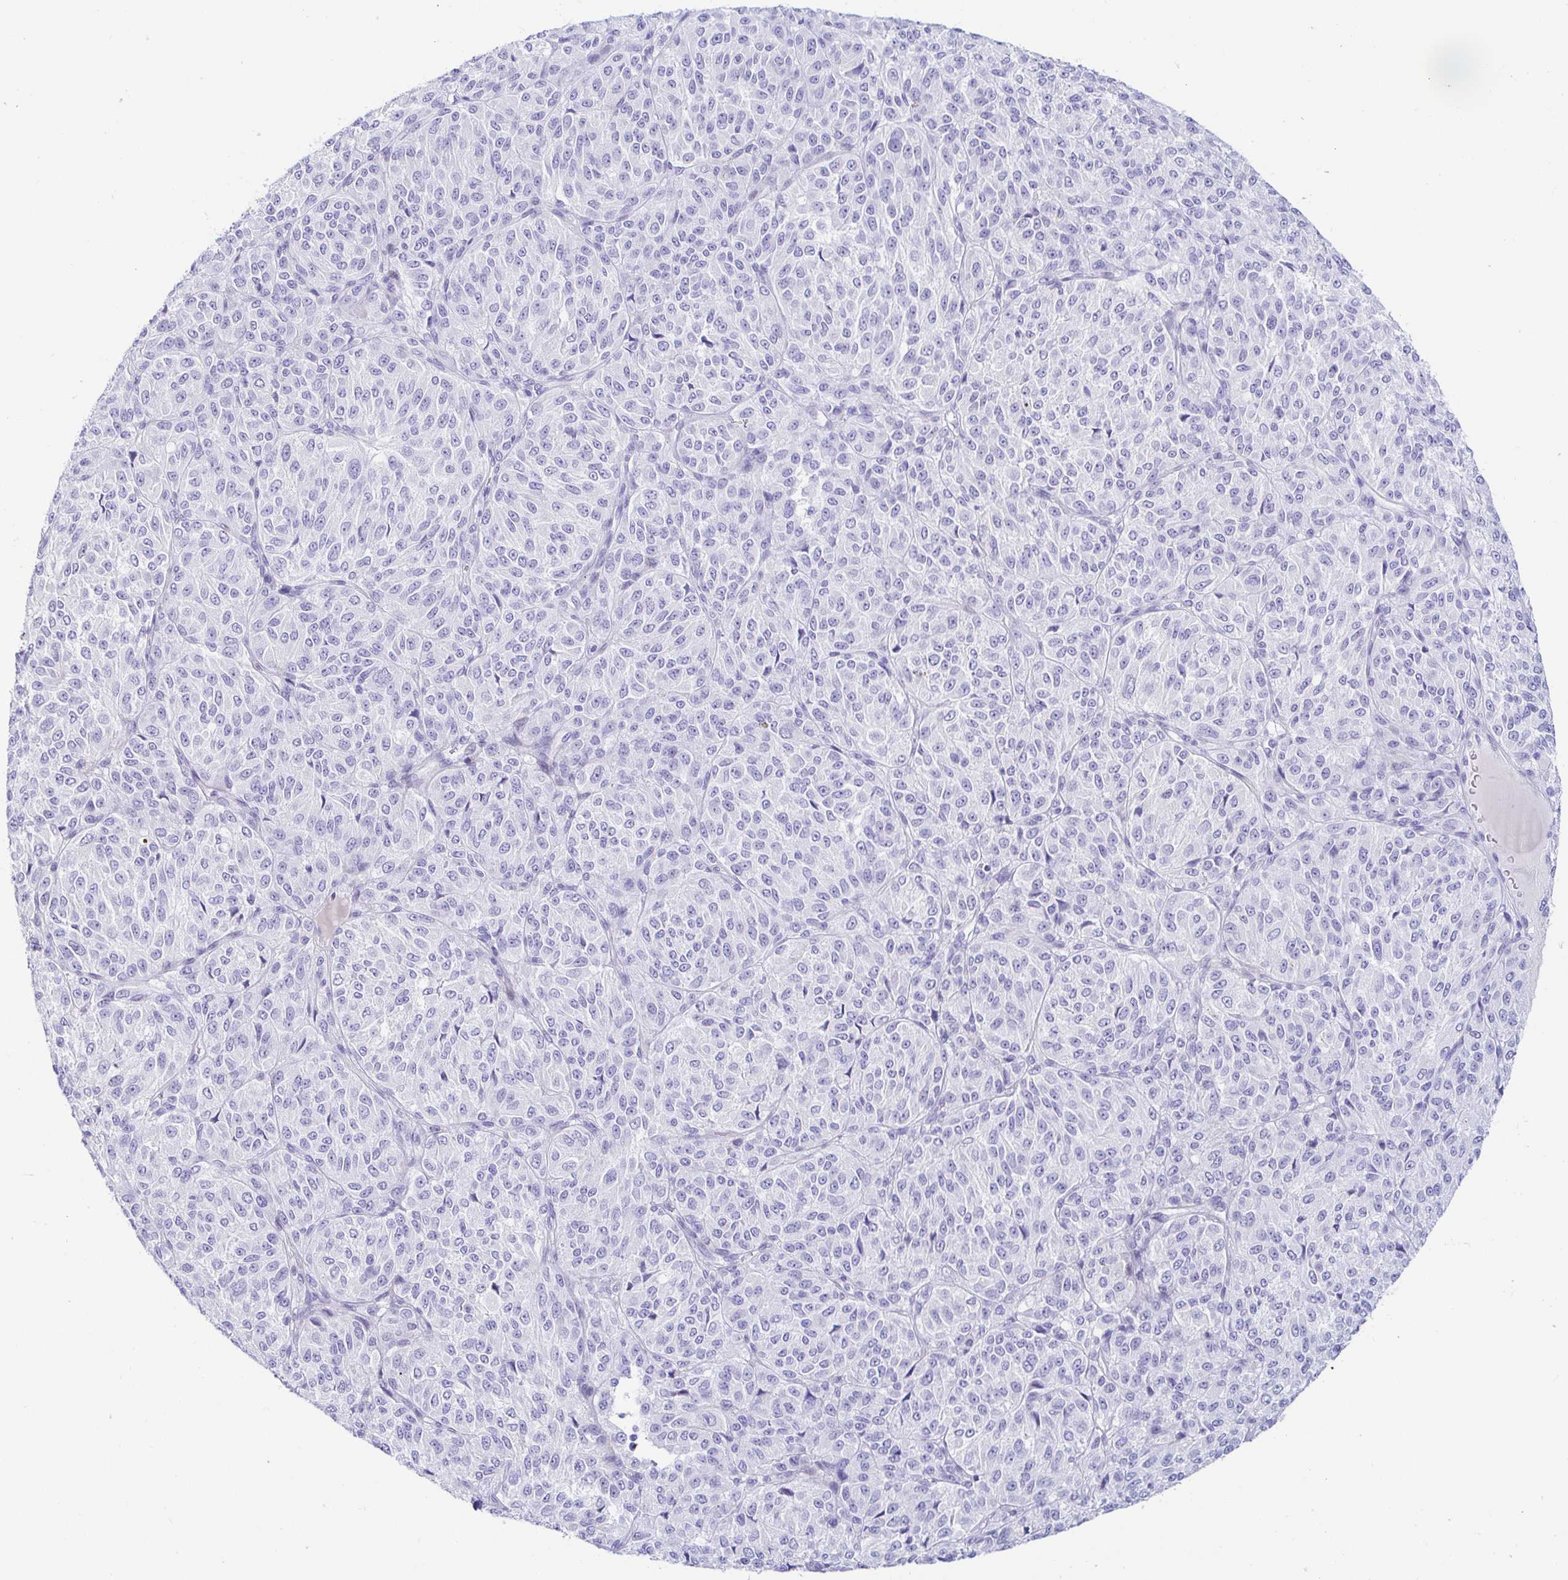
{"staining": {"intensity": "negative", "quantity": "none", "location": "none"}, "tissue": "melanoma", "cell_type": "Tumor cells", "image_type": "cancer", "snomed": [{"axis": "morphology", "description": "Malignant melanoma, Metastatic site"}, {"axis": "topography", "description": "Brain"}], "caption": "Immunohistochemistry micrograph of neoplastic tissue: melanoma stained with DAB reveals no significant protein positivity in tumor cells.", "gene": "PINLYP", "patient": {"sex": "female", "age": 56}}